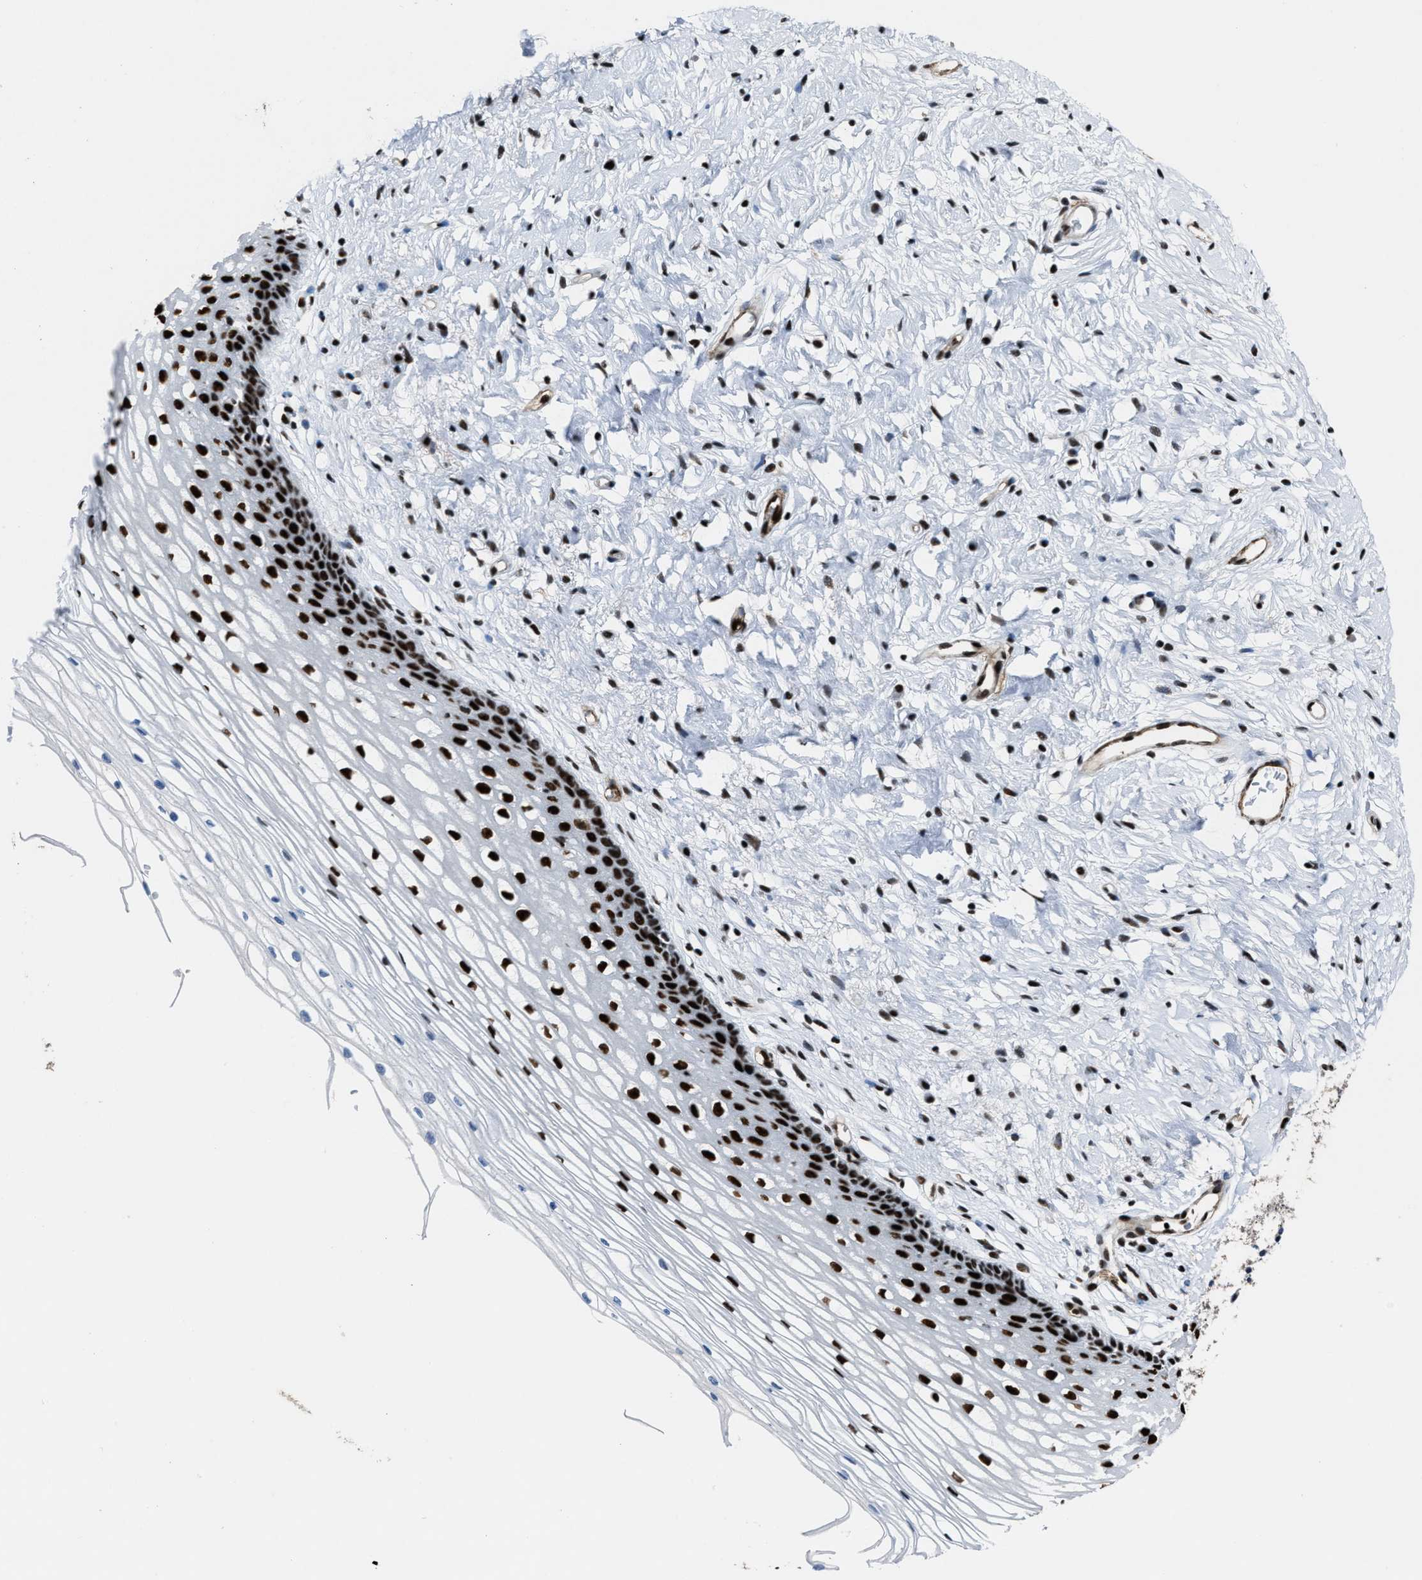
{"staining": {"intensity": "strong", "quantity": ">75%", "location": "nuclear"}, "tissue": "cervix", "cell_type": "Glandular cells", "image_type": "normal", "snomed": [{"axis": "morphology", "description": "Normal tissue, NOS"}, {"axis": "topography", "description": "Cervix"}], "caption": "Protein staining reveals strong nuclear positivity in approximately >75% of glandular cells in normal cervix. (DAB (3,3'-diaminobenzidine) IHC, brown staining for protein, blue staining for nuclei).", "gene": "DDX5", "patient": {"sex": "female", "age": 77}}